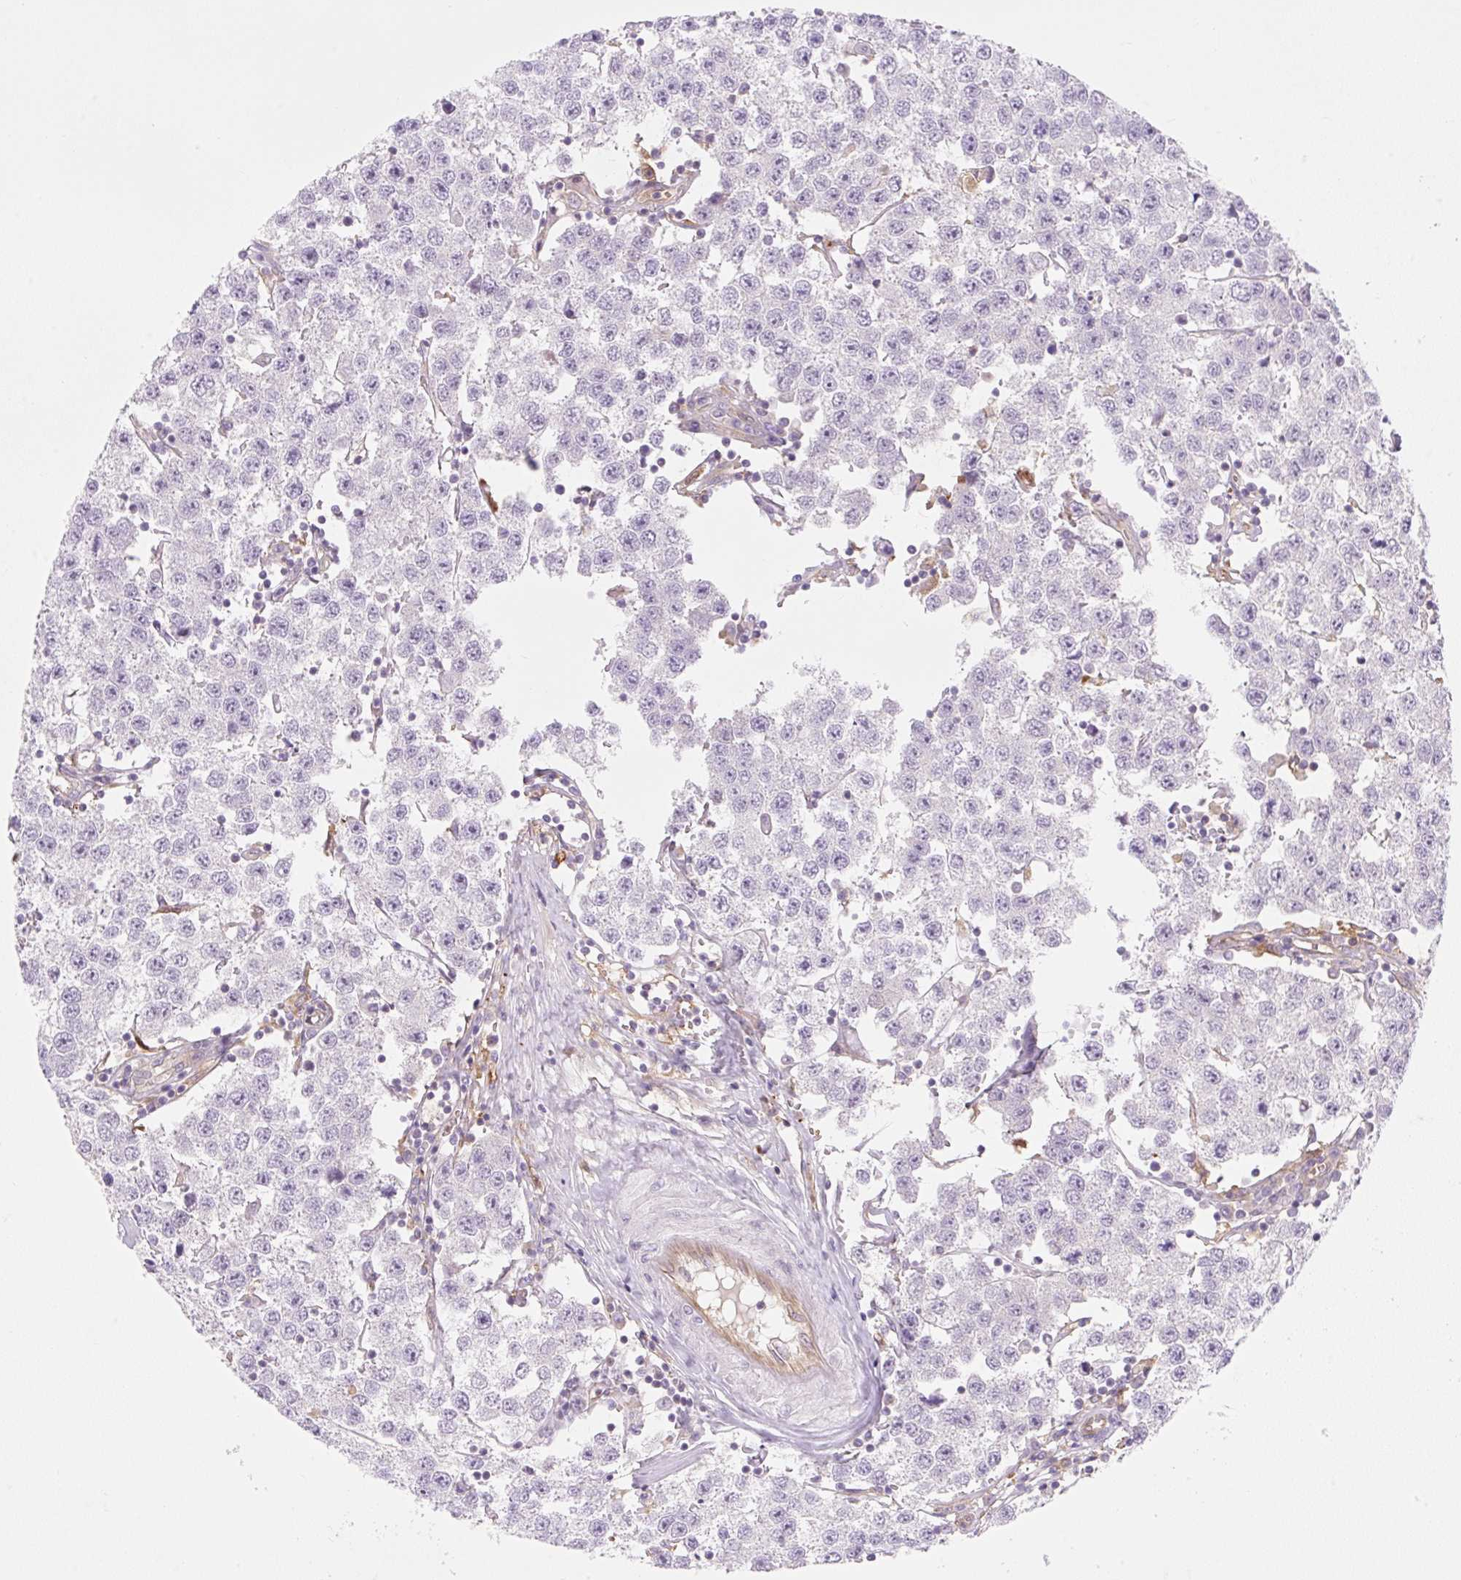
{"staining": {"intensity": "negative", "quantity": "none", "location": "none"}, "tissue": "testis cancer", "cell_type": "Tumor cells", "image_type": "cancer", "snomed": [{"axis": "morphology", "description": "Seminoma, NOS"}, {"axis": "topography", "description": "Testis"}], "caption": "This is an immunohistochemistry (IHC) image of human testis cancer. There is no staining in tumor cells.", "gene": "OMA1", "patient": {"sex": "male", "age": 34}}